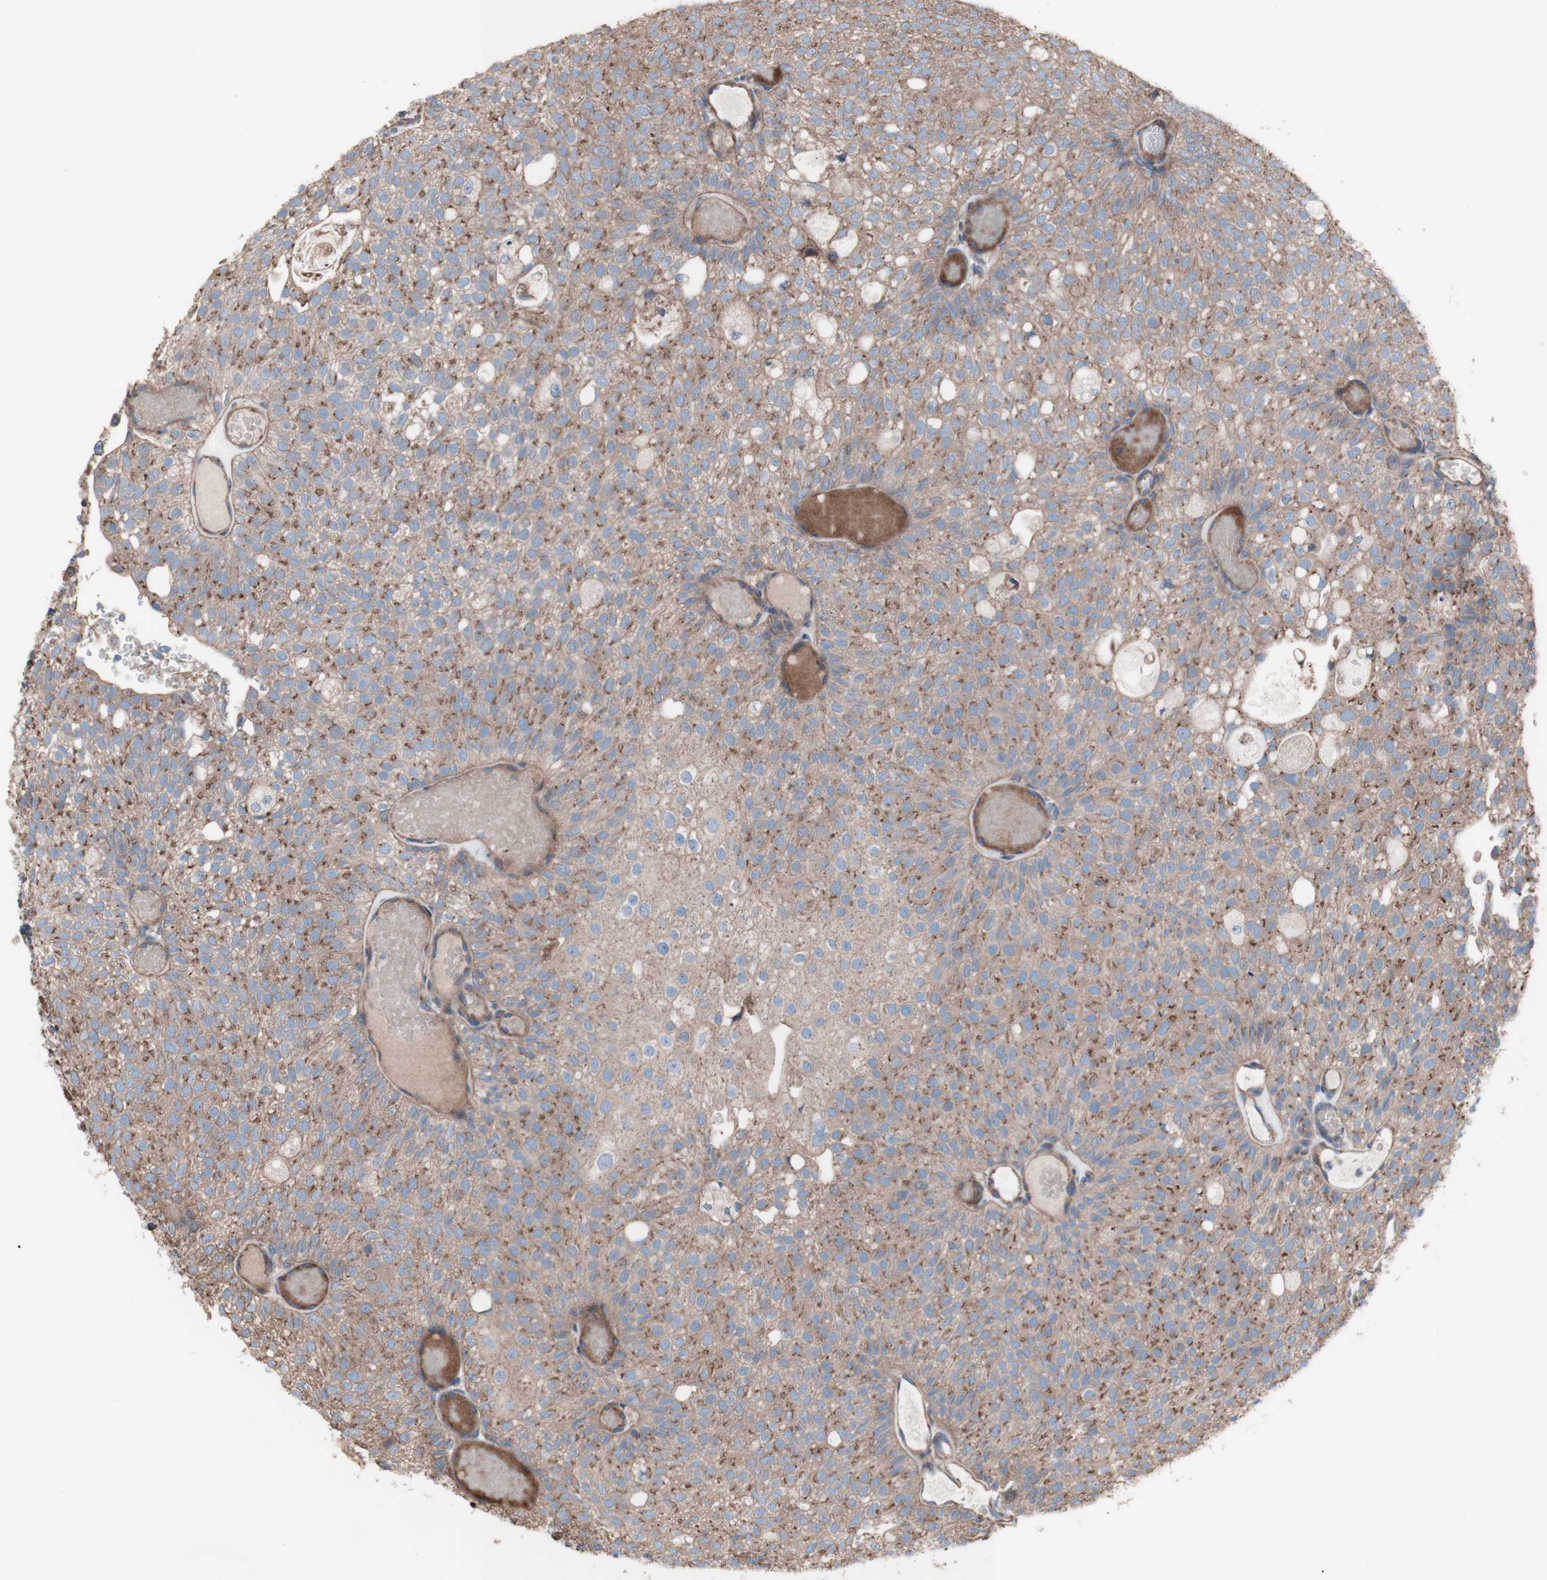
{"staining": {"intensity": "moderate", "quantity": ">75%", "location": "cytoplasmic/membranous"}, "tissue": "urothelial cancer", "cell_type": "Tumor cells", "image_type": "cancer", "snomed": [{"axis": "morphology", "description": "Urothelial carcinoma, Low grade"}, {"axis": "topography", "description": "Urinary bladder"}], "caption": "This histopathology image exhibits urothelial carcinoma (low-grade) stained with immunohistochemistry to label a protein in brown. The cytoplasmic/membranous of tumor cells show moderate positivity for the protein. Nuclei are counter-stained blue.", "gene": "COPB1", "patient": {"sex": "male", "age": 78}}